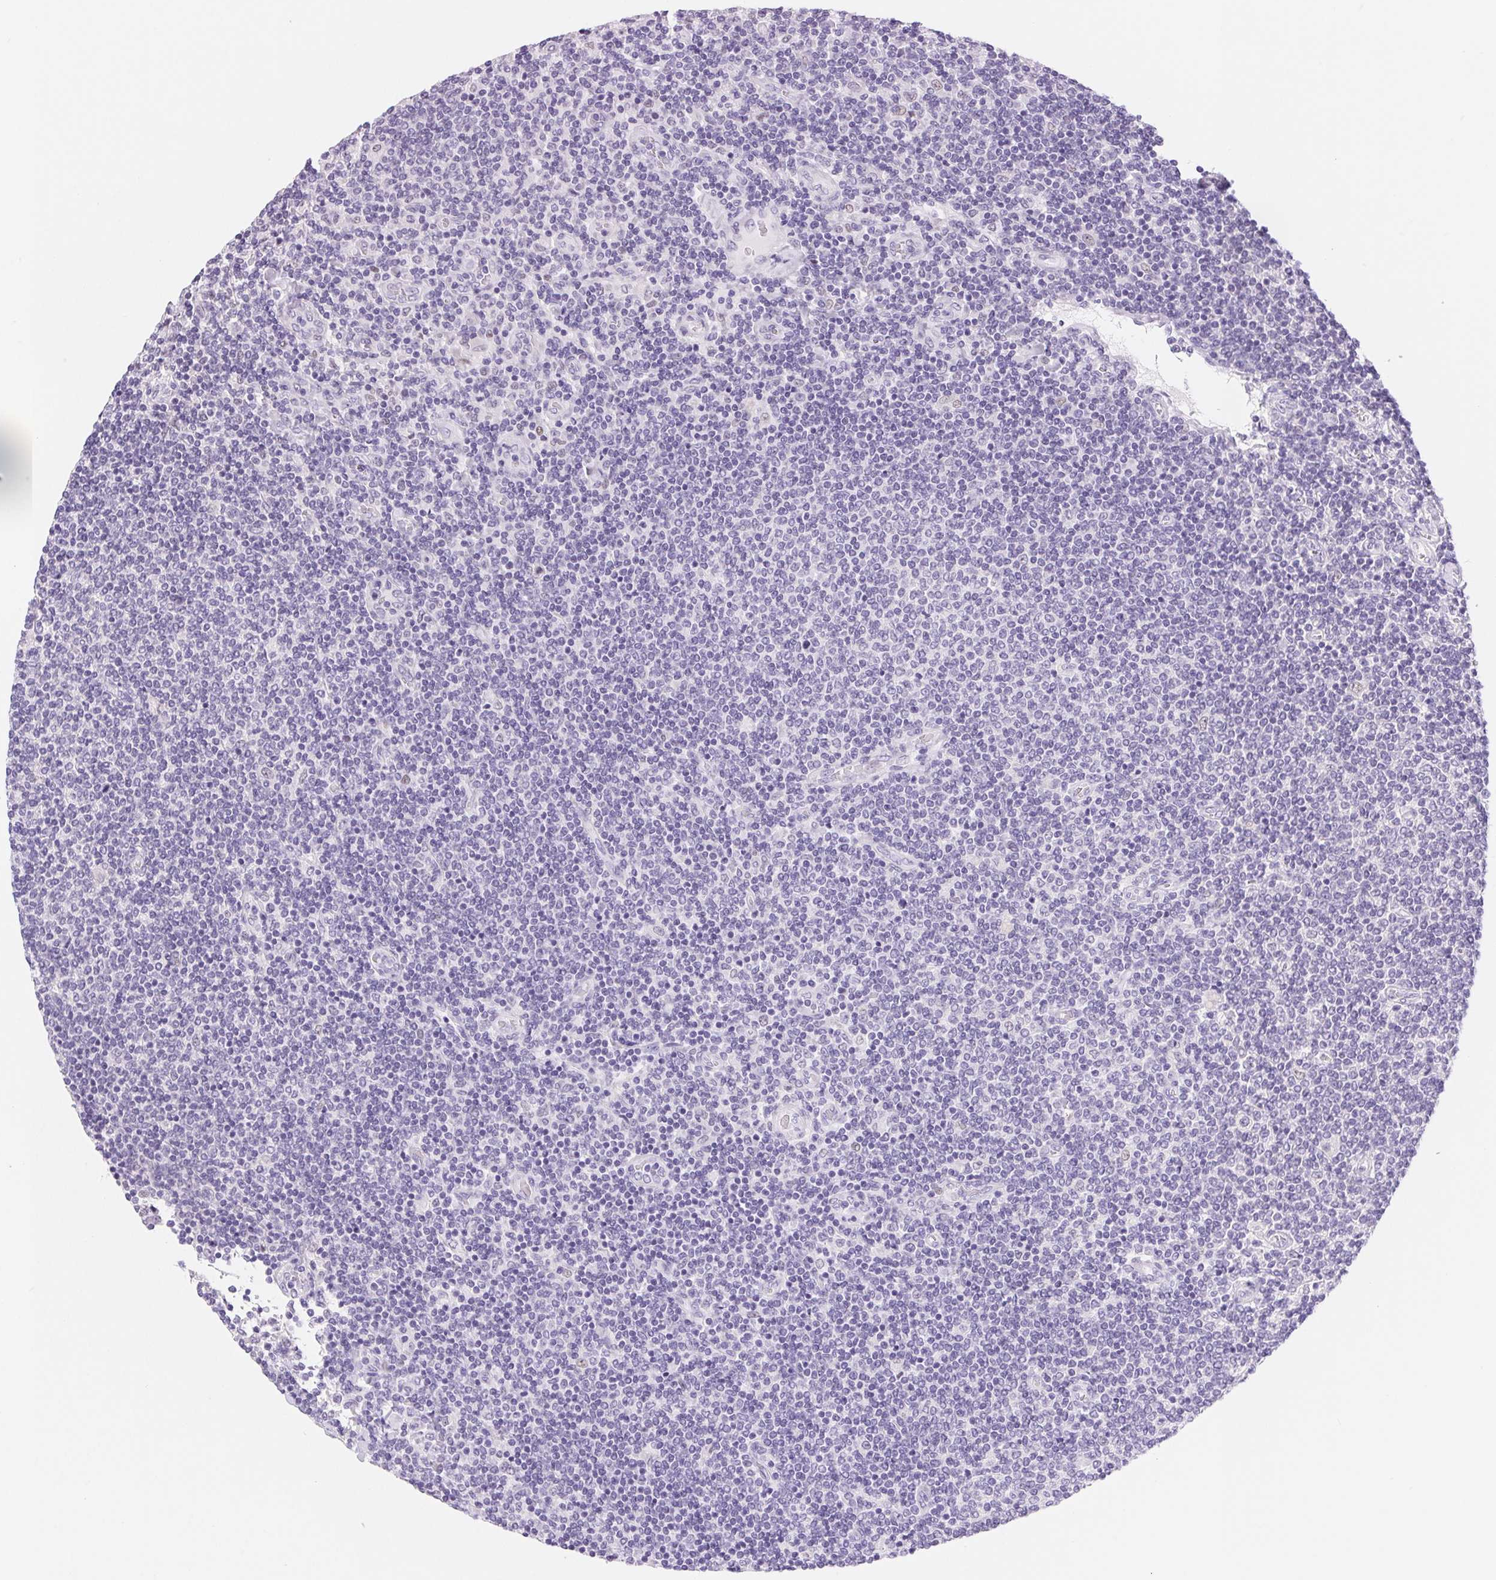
{"staining": {"intensity": "negative", "quantity": "none", "location": "none"}, "tissue": "lymphoma", "cell_type": "Tumor cells", "image_type": "cancer", "snomed": [{"axis": "morphology", "description": "Malignant lymphoma, non-Hodgkin's type, Low grade"}, {"axis": "topography", "description": "Lymph node"}], "caption": "There is no significant positivity in tumor cells of malignant lymphoma, non-Hodgkin's type (low-grade).", "gene": "ASGR2", "patient": {"sex": "male", "age": 52}}